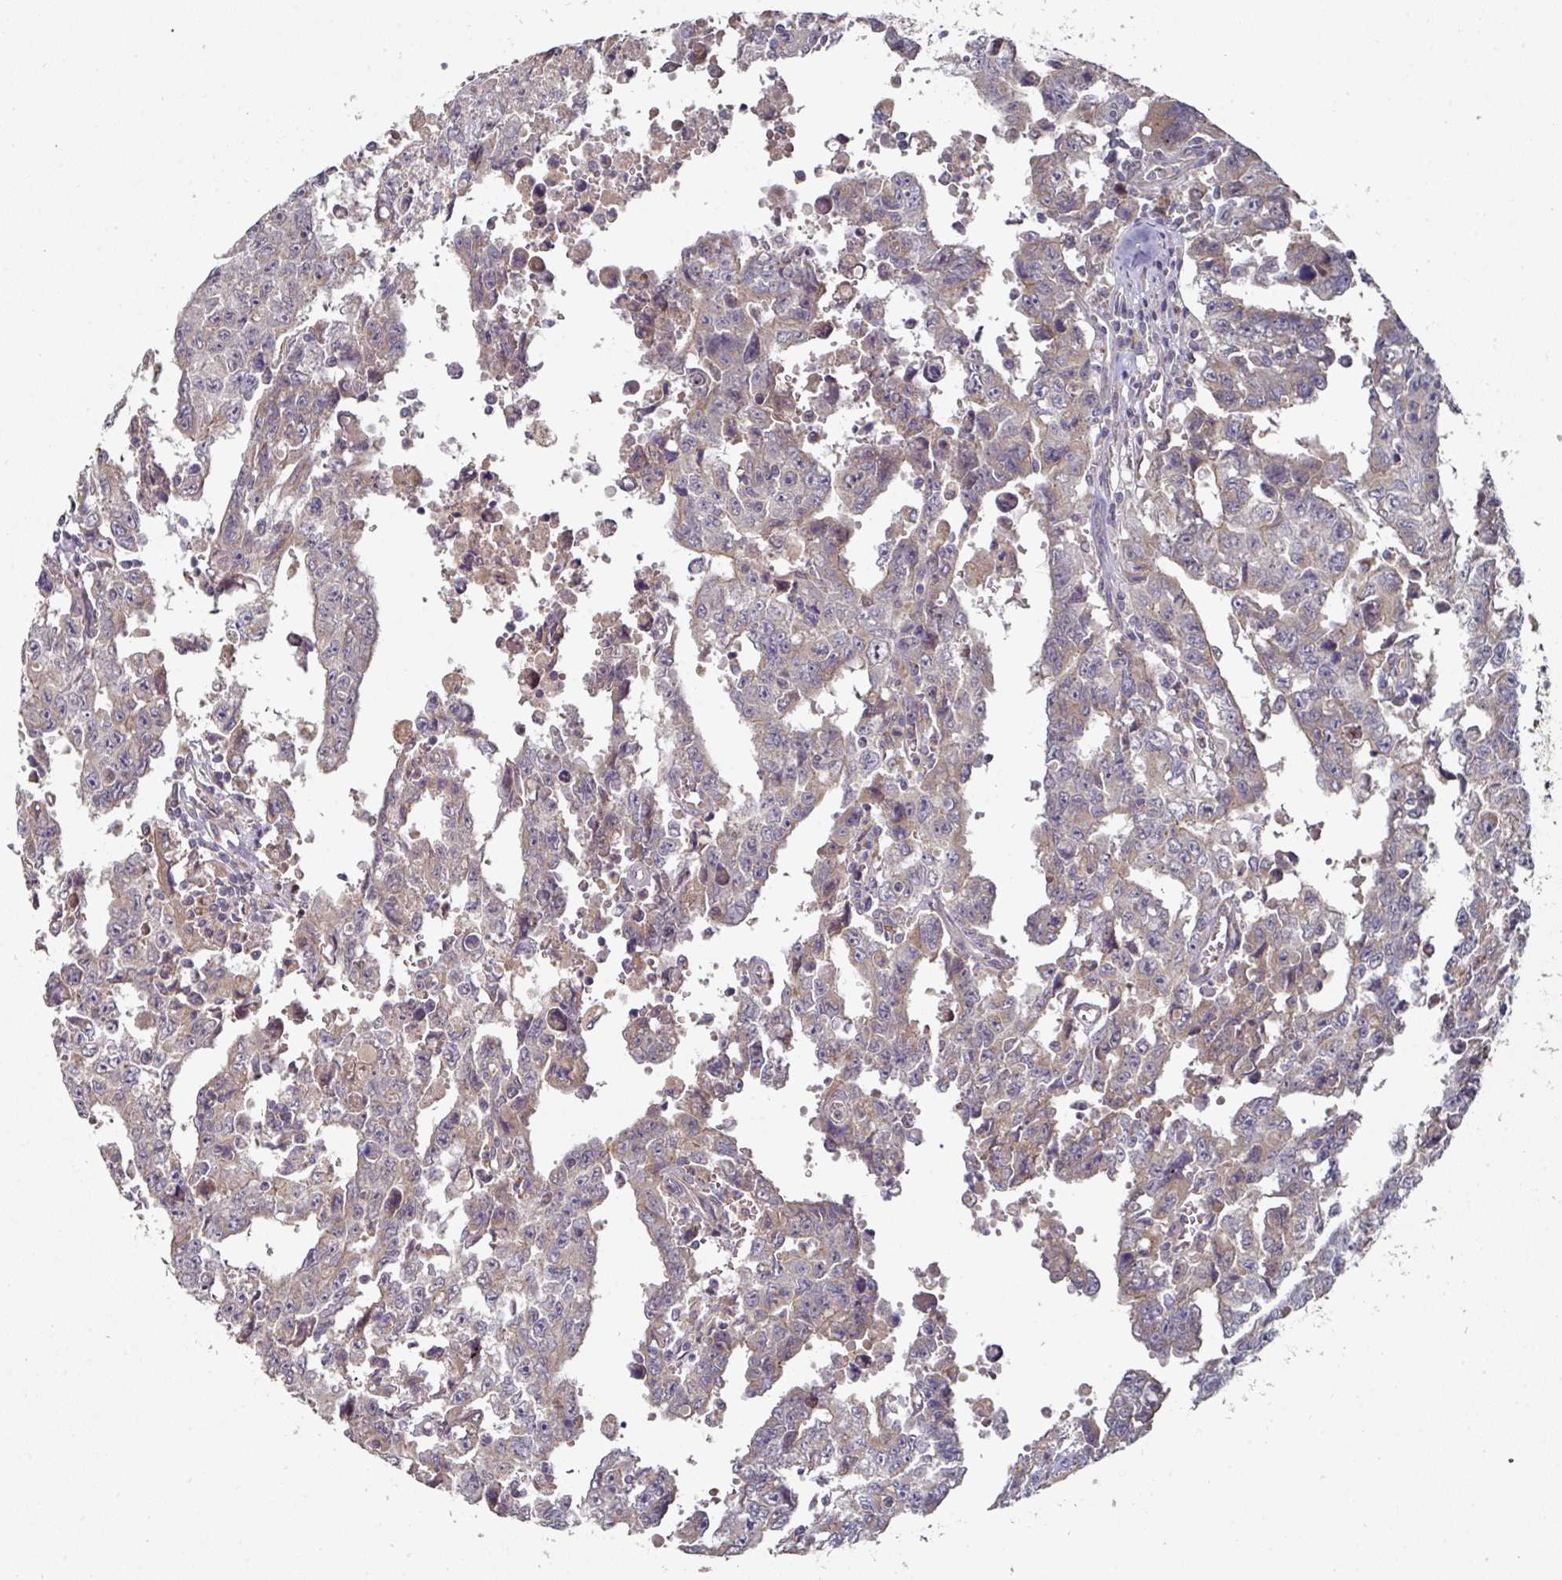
{"staining": {"intensity": "weak", "quantity": "<25%", "location": "cytoplasmic/membranous"}, "tissue": "testis cancer", "cell_type": "Tumor cells", "image_type": "cancer", "snomed": [{"axis": "morphology", "description": "Carcinoma, Embryonal, NOS"}, {"axis": "topography", "description": "Testis"}], "caption": "Immunohistochemistry (IHC) histopathology image of human embryonal carcinoma (testis) stained for a protein (brown), which reveals no staining in tumor cells.", "gene": "DNAJC7", "patient": {"sex": "male", "age": 24}}